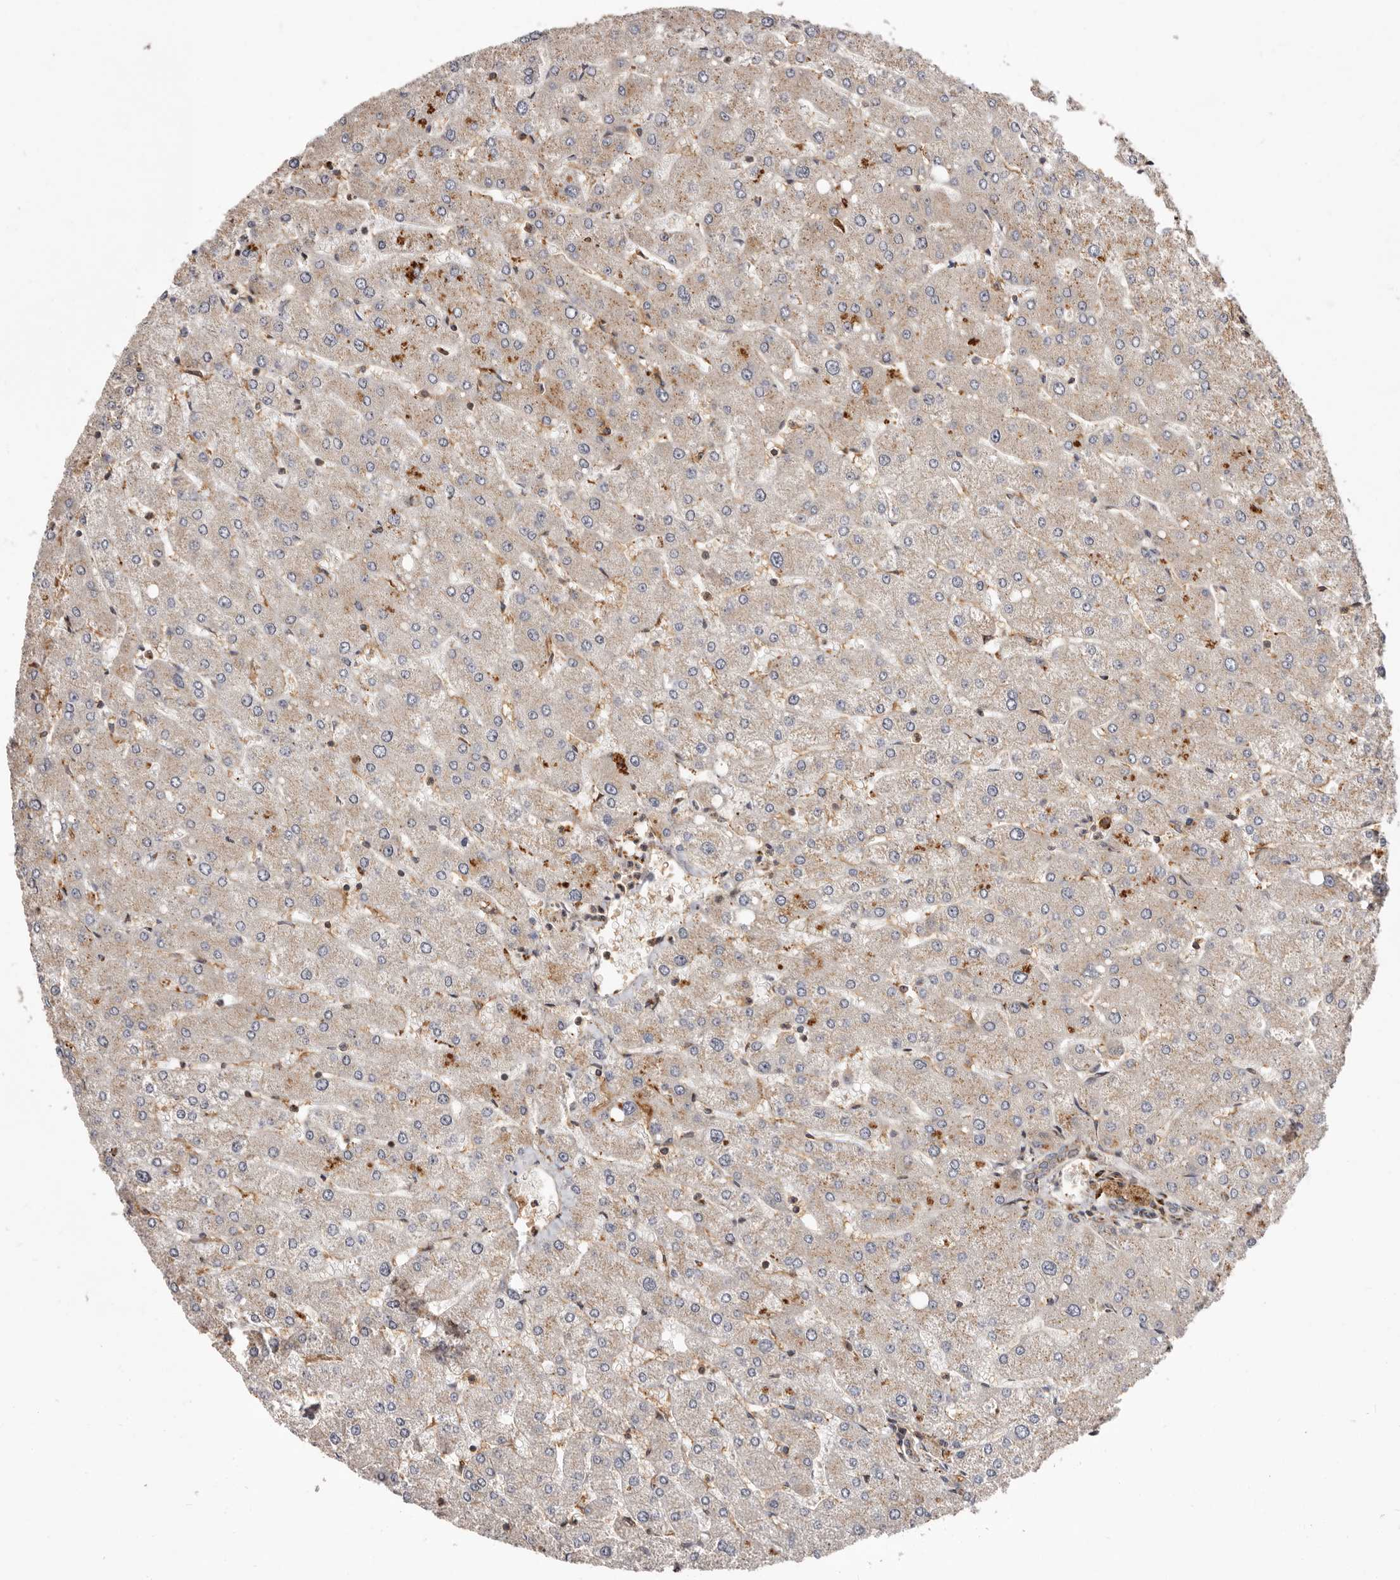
{"staining": {"intensity": "moderate", "quantity": "25%-75%", "location": "cytoplasmic/membranous"}, "tissue": "liver", "cell_type": "Cholangiocytes", "image_type": "normal", "snomed": [{"axis": "morphology", "description": "Normal tissue, NOS"}, {"axis": "topography", "description": "Liver"}], "caption": "Moderate cytoplasmic/membranous protein staining is seen in about 25%-75% of cholangiocytes in liver. Using DAB (brown) and hematoxylin (blue) stains, captured at high magnification using brightfield microscopy.", "gene": "GPR27", "patient": {"sex": "male", "age": 55}}